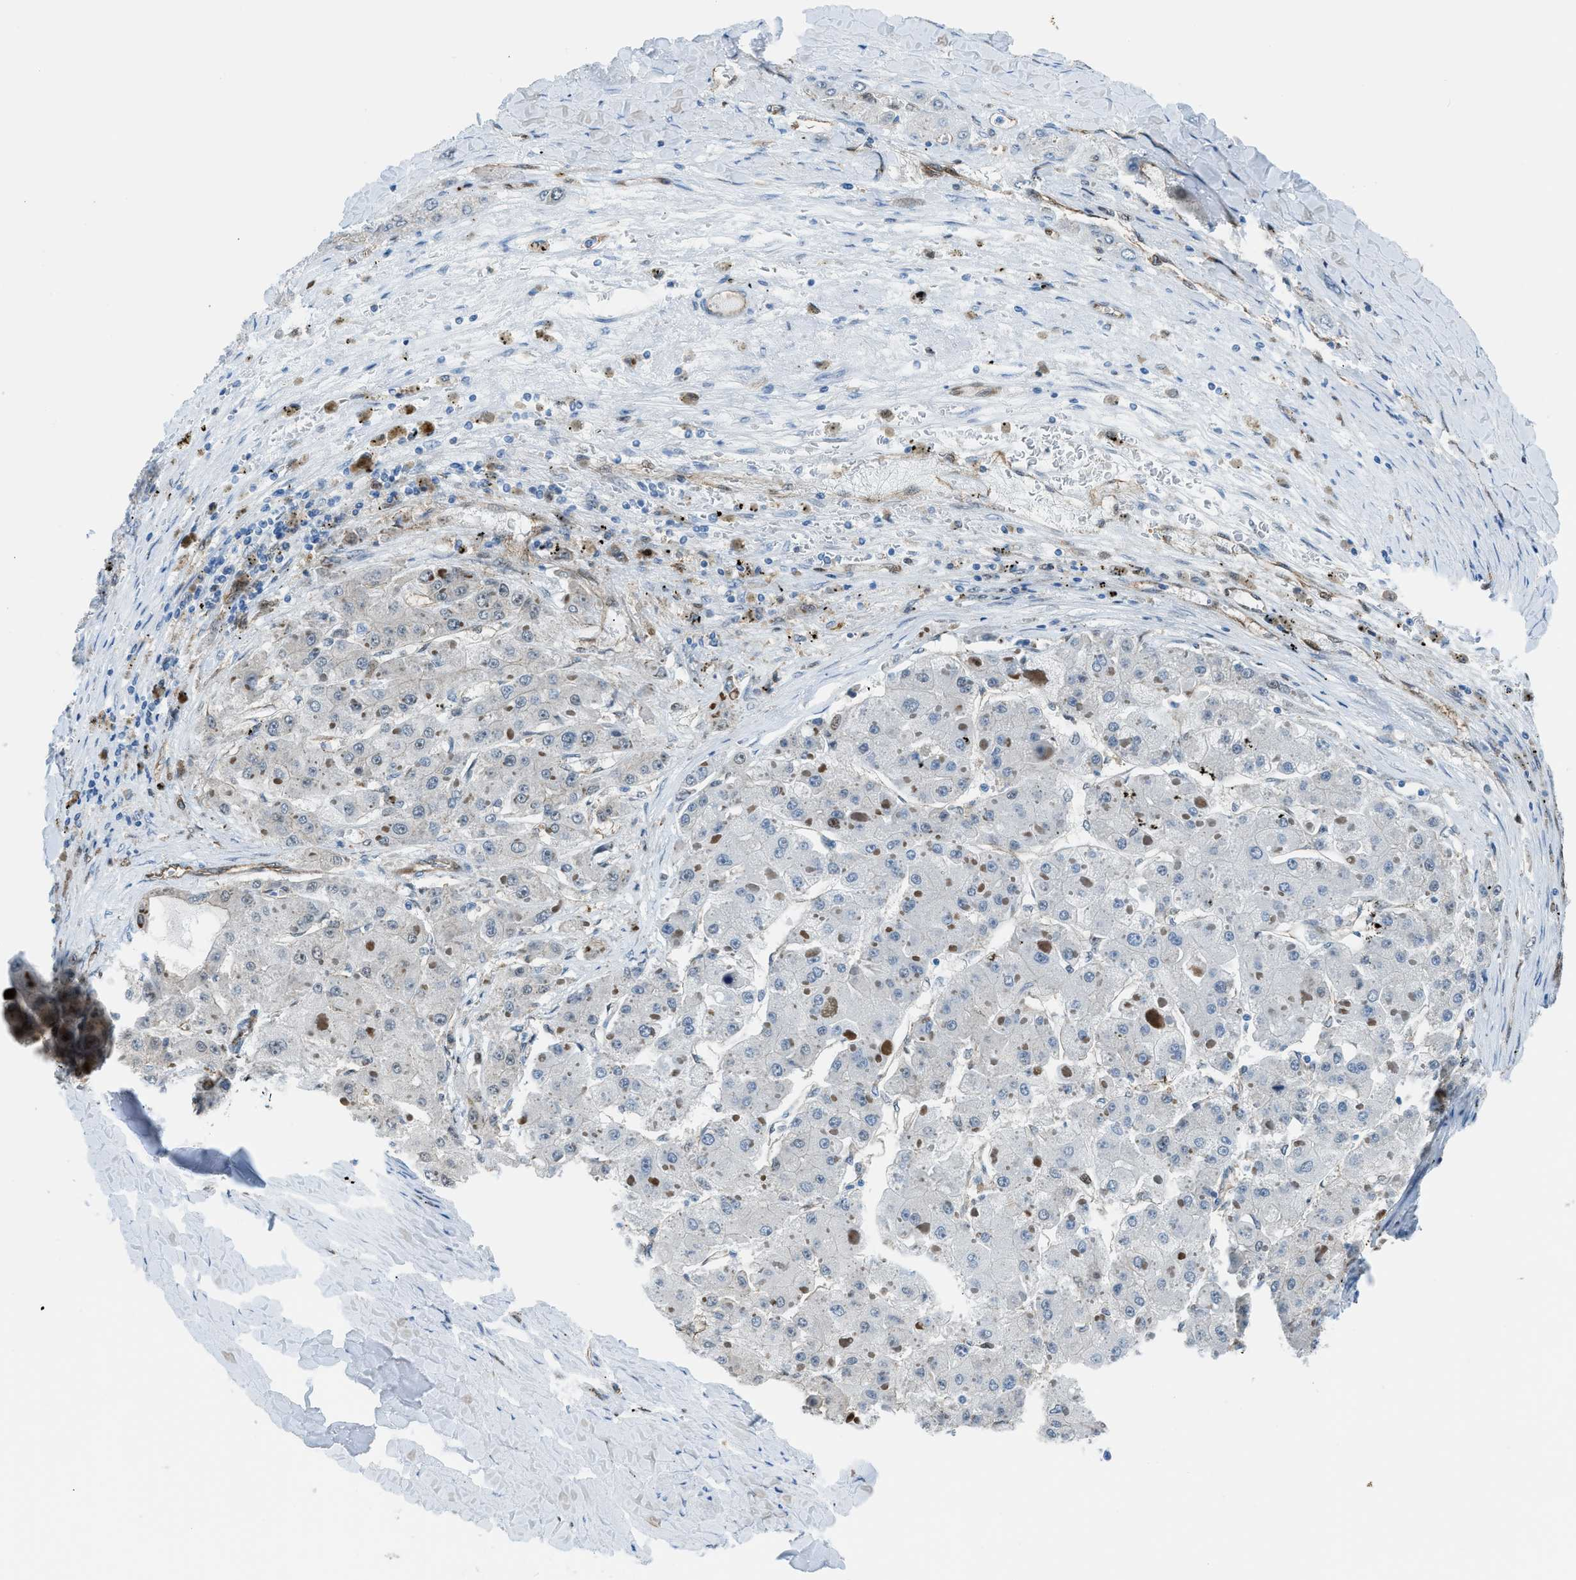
{"staining": {"intensity": "negative", "quantity": "none", "location": "none"}, "tissue": "liver cancer", "cell_type": "Tumor cells", "image_type": "cancer", "snomed": [{"axis": "morphology", "description": "Carcinoma, Hepatocellular, NOS"}, {"axis": "topography", "description": "Liver"}], "caption": "DAB (3,3'-diaminobenzidine) immunohistochemical staining of liver hepatocellular carcinoma exhibits no significant positivity in tumor cells.", "gene": "YWHAE", "patient": {"sex": "female", "age": 73}}